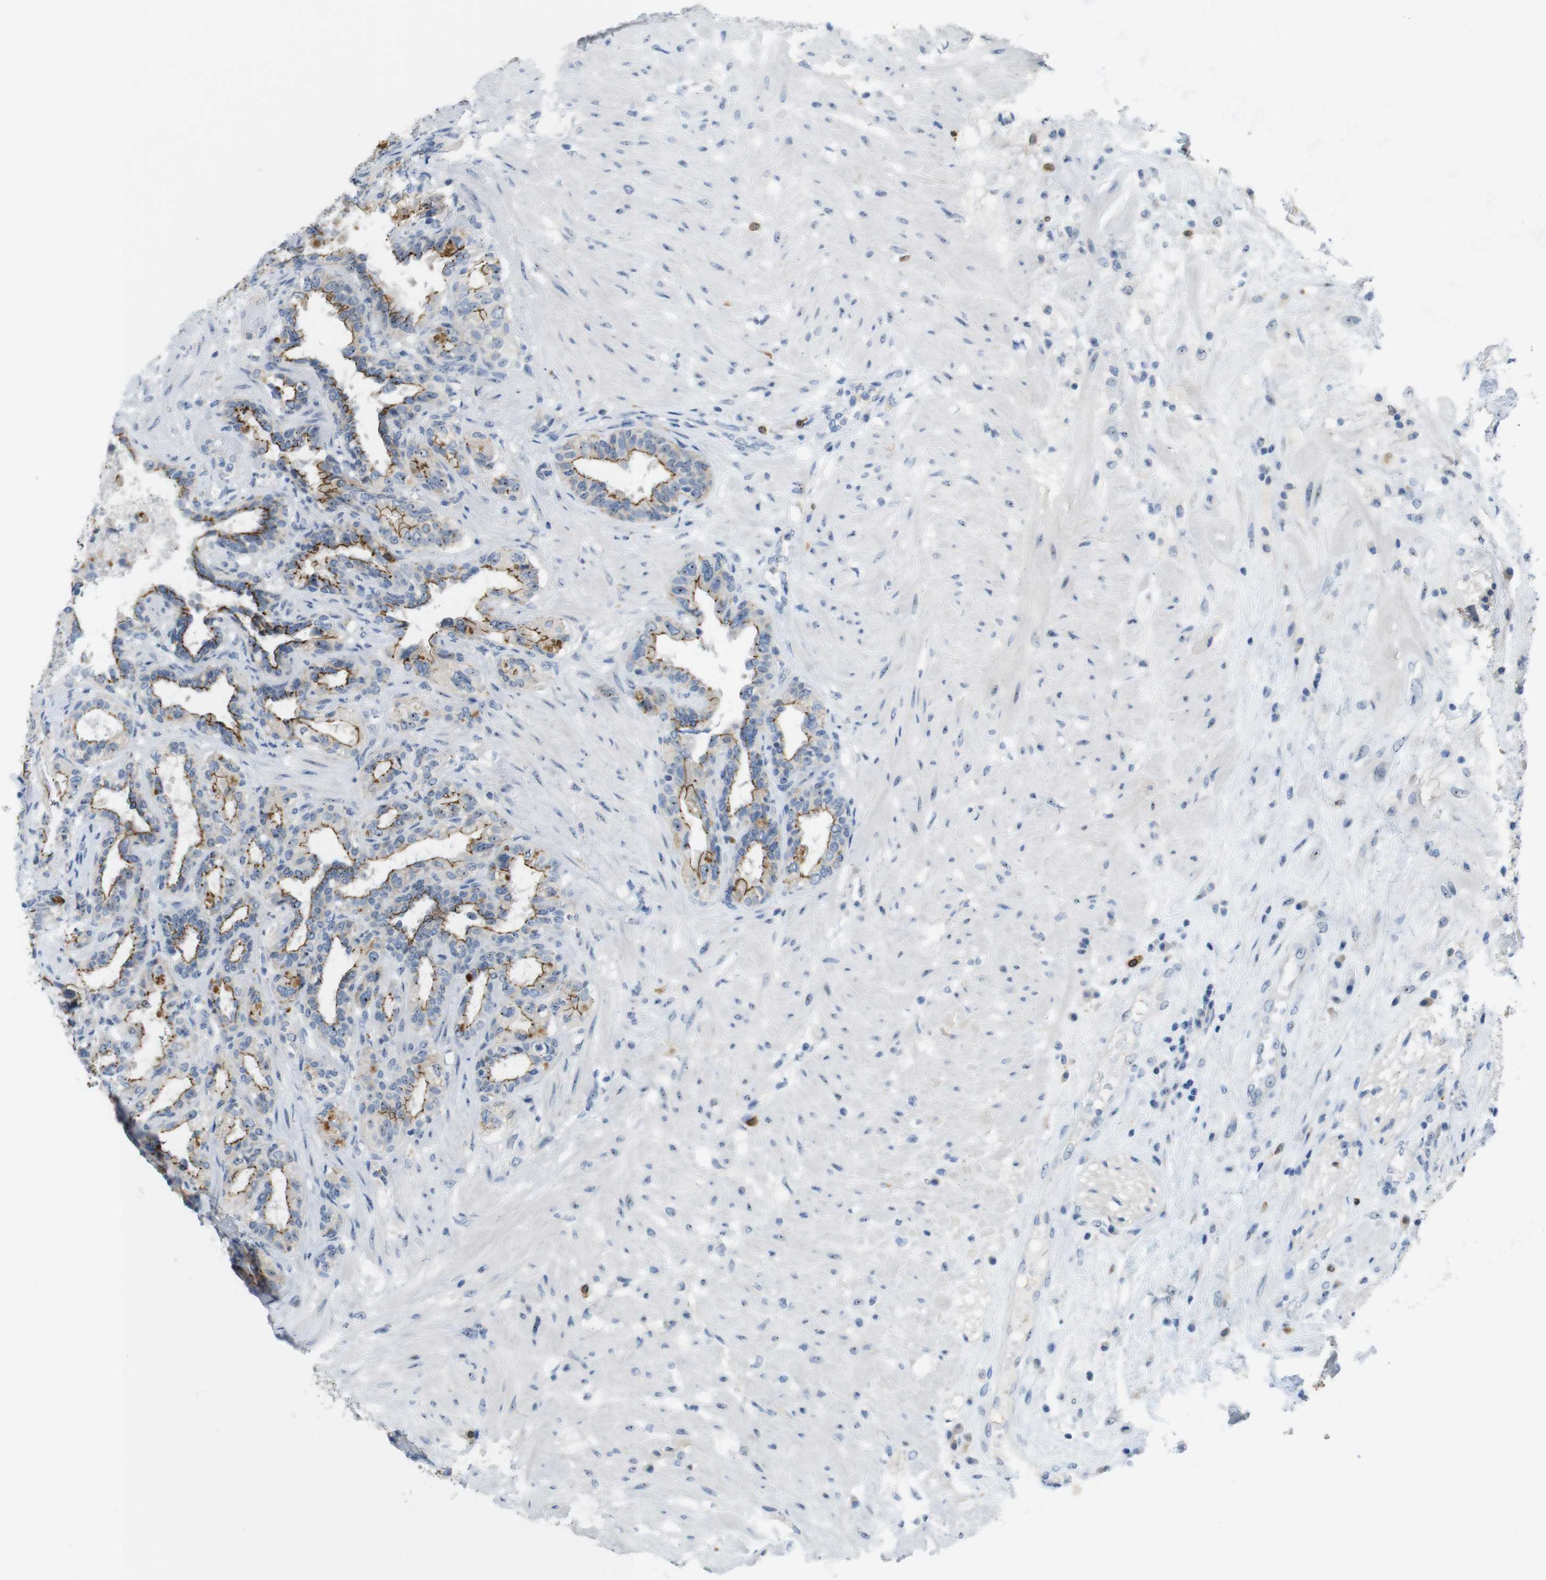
{"staining": {"intensity": "moderate", "quantity": ">75%", "location": "cytoplasmic/membranous"}, "tissue": "seminal vesicle", "cell_type": "Glandular cells", "image_type": "normal", "snomed": [{"axis": "morphology", "description": "Normal tissue, NOS"}, {"axis": "topography", "description": "Seminal veicle"}], "caption": "Immunohistochemistry micrograph of unremarkable seminal vesicle stained for a protein (brown), which exhibits medium levels of moderate cytoplasmic/membranous staining in about >75% of glandular cells.", "gene": "TJP3", "patient": {"sex": "male", "age": 61}}